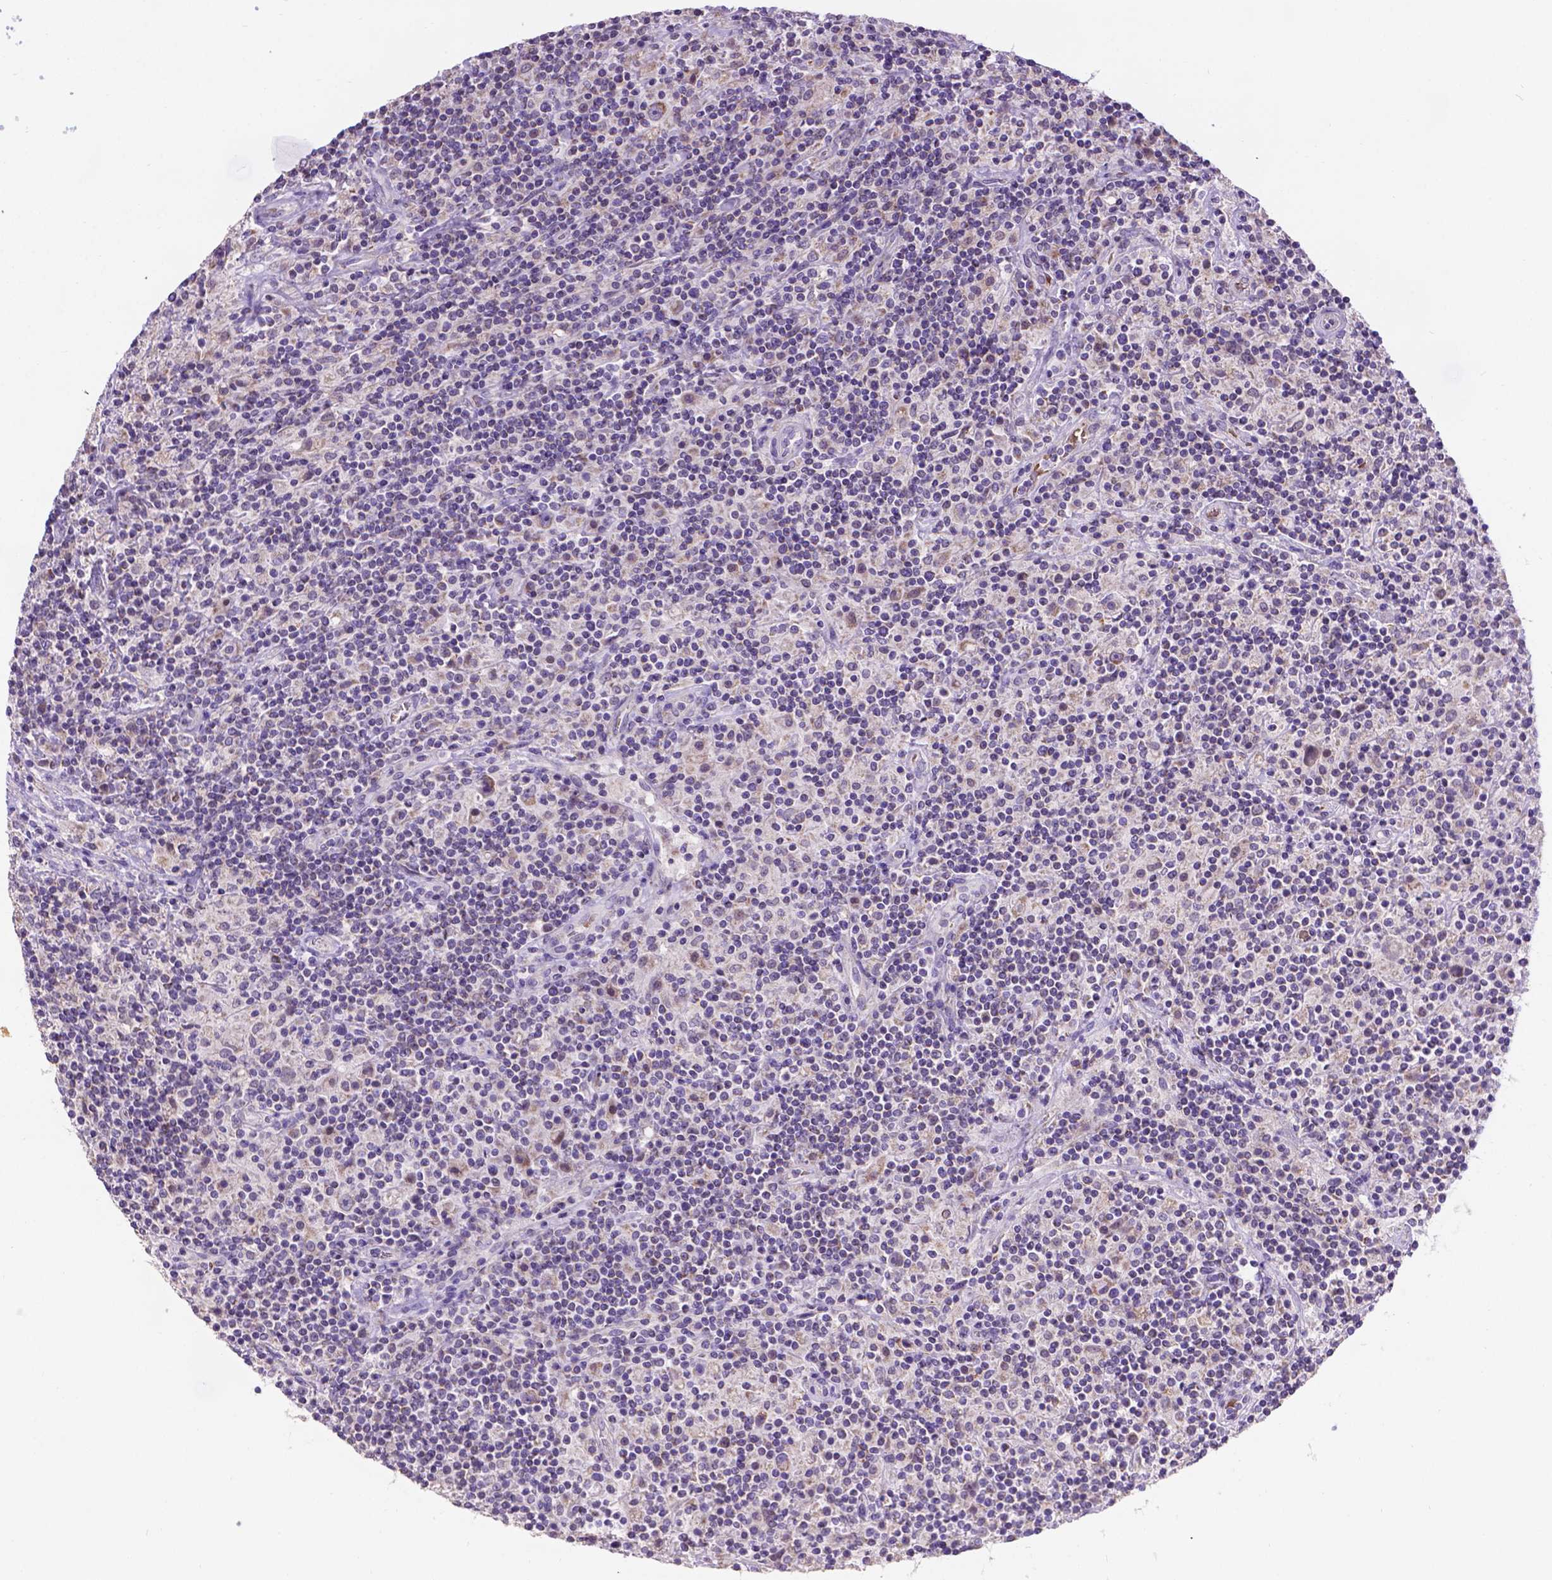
{"staining": {"intensity": "negative", "quantity": "none", "location": "none"}, "tissue": "lymphoma", "cell_type": "Tumor cells", "image_type": "cancer", "snomed": [{"axis": "morphology", "description": "Hodgkin's disease, NOS"}, {"axis": "topography", "description": "Lymph node"}], "caption": "This is an IHC histopathology image of human lymphoma. There is no expression in tumor cells.", "gene": "L2HGDH", "patient": {"sex": "male", "age": 70}}